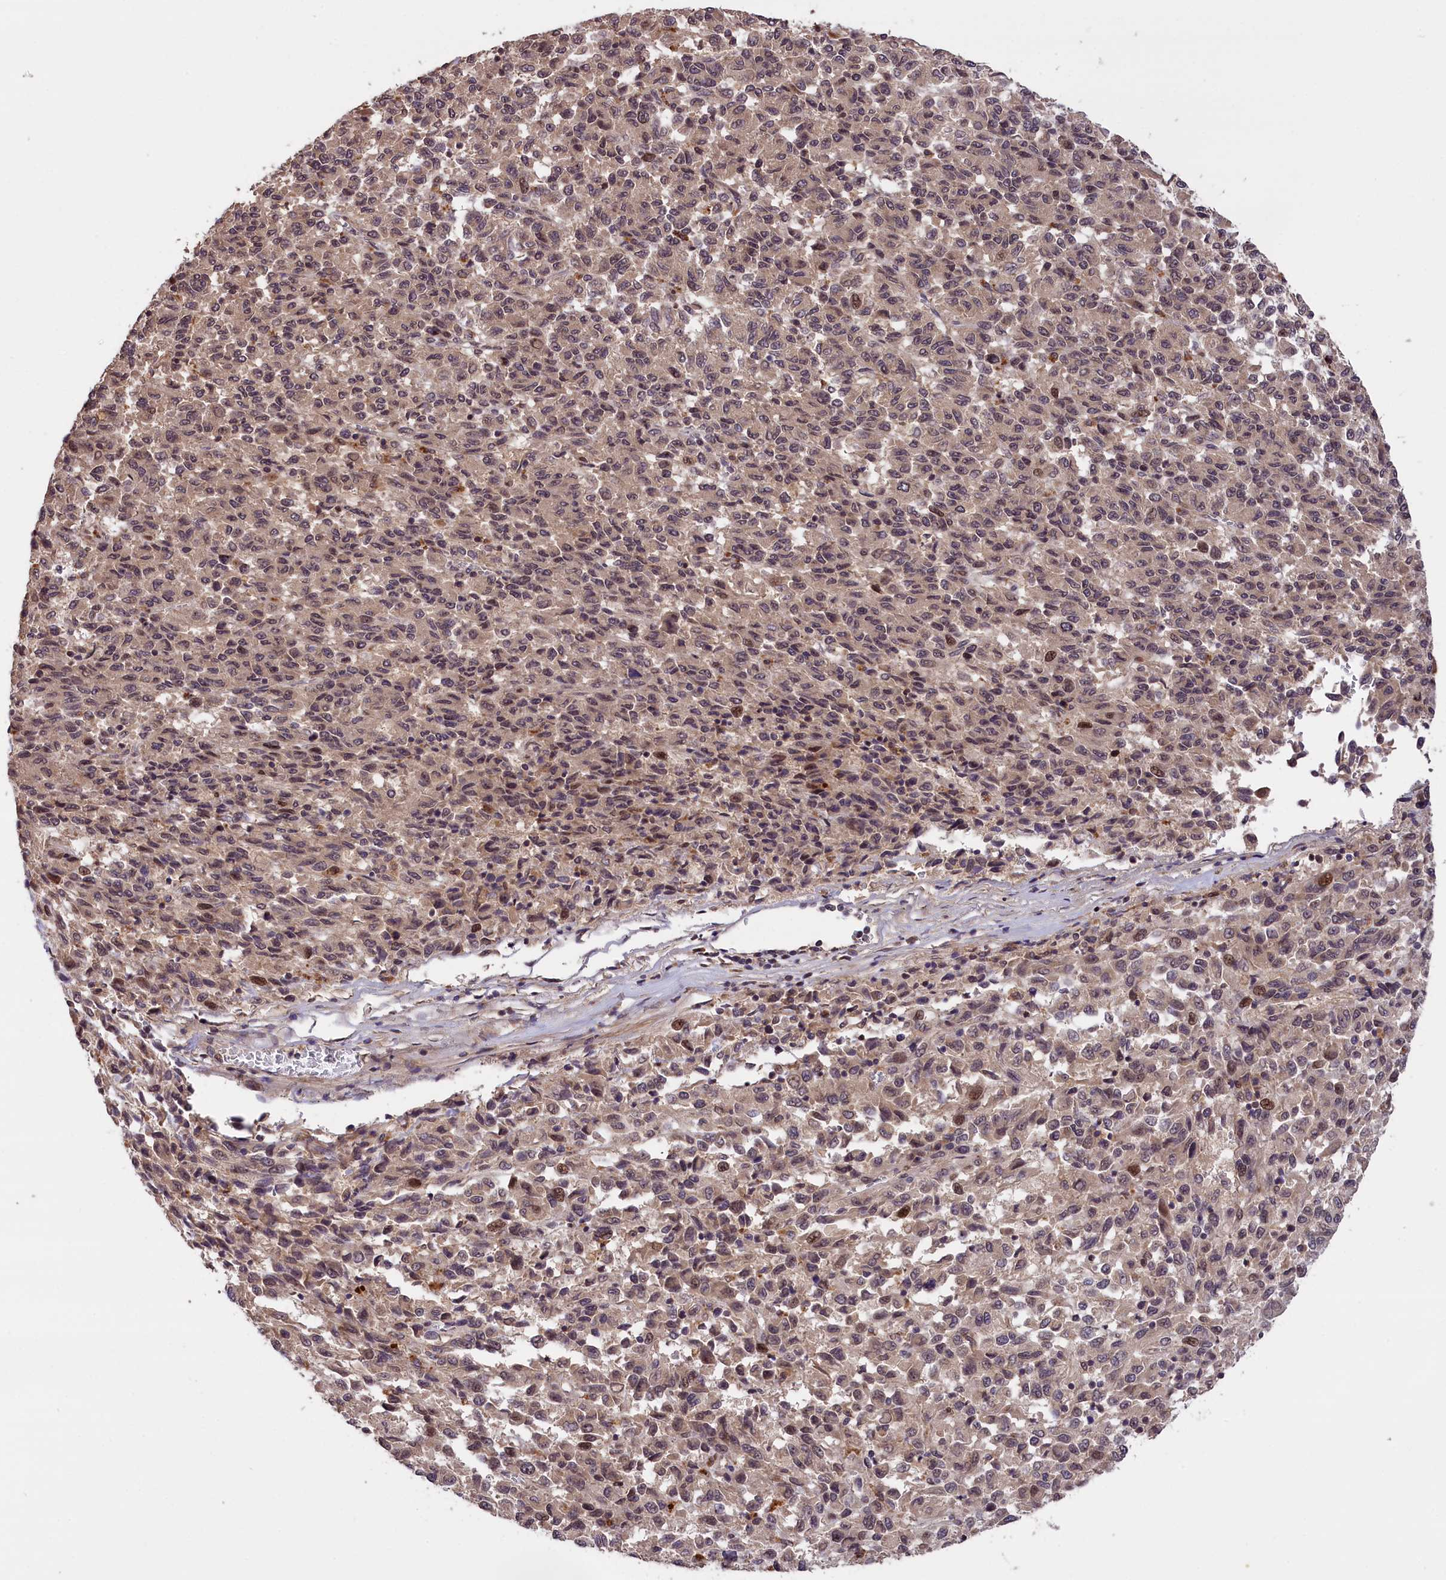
{"staining": {"intensity": "weak", "quantity": "<25%", "location": "nuclear"}, "tissue": "melanoma", "cell_type": "Tumor cells", "image_type": "cancer", "snomed": [{"axis": "morphology", "description": "Malignant melanoma, Metastatic site"}, {"axis": "topography", "description": "Lung"}], "caption": "Micrograph shows no protein positivity in tumor cells of malignant melanoma (metastatic site) tissue.", "gene": "DNAJB9", "patient": {"sex": "male", "age": 64}}